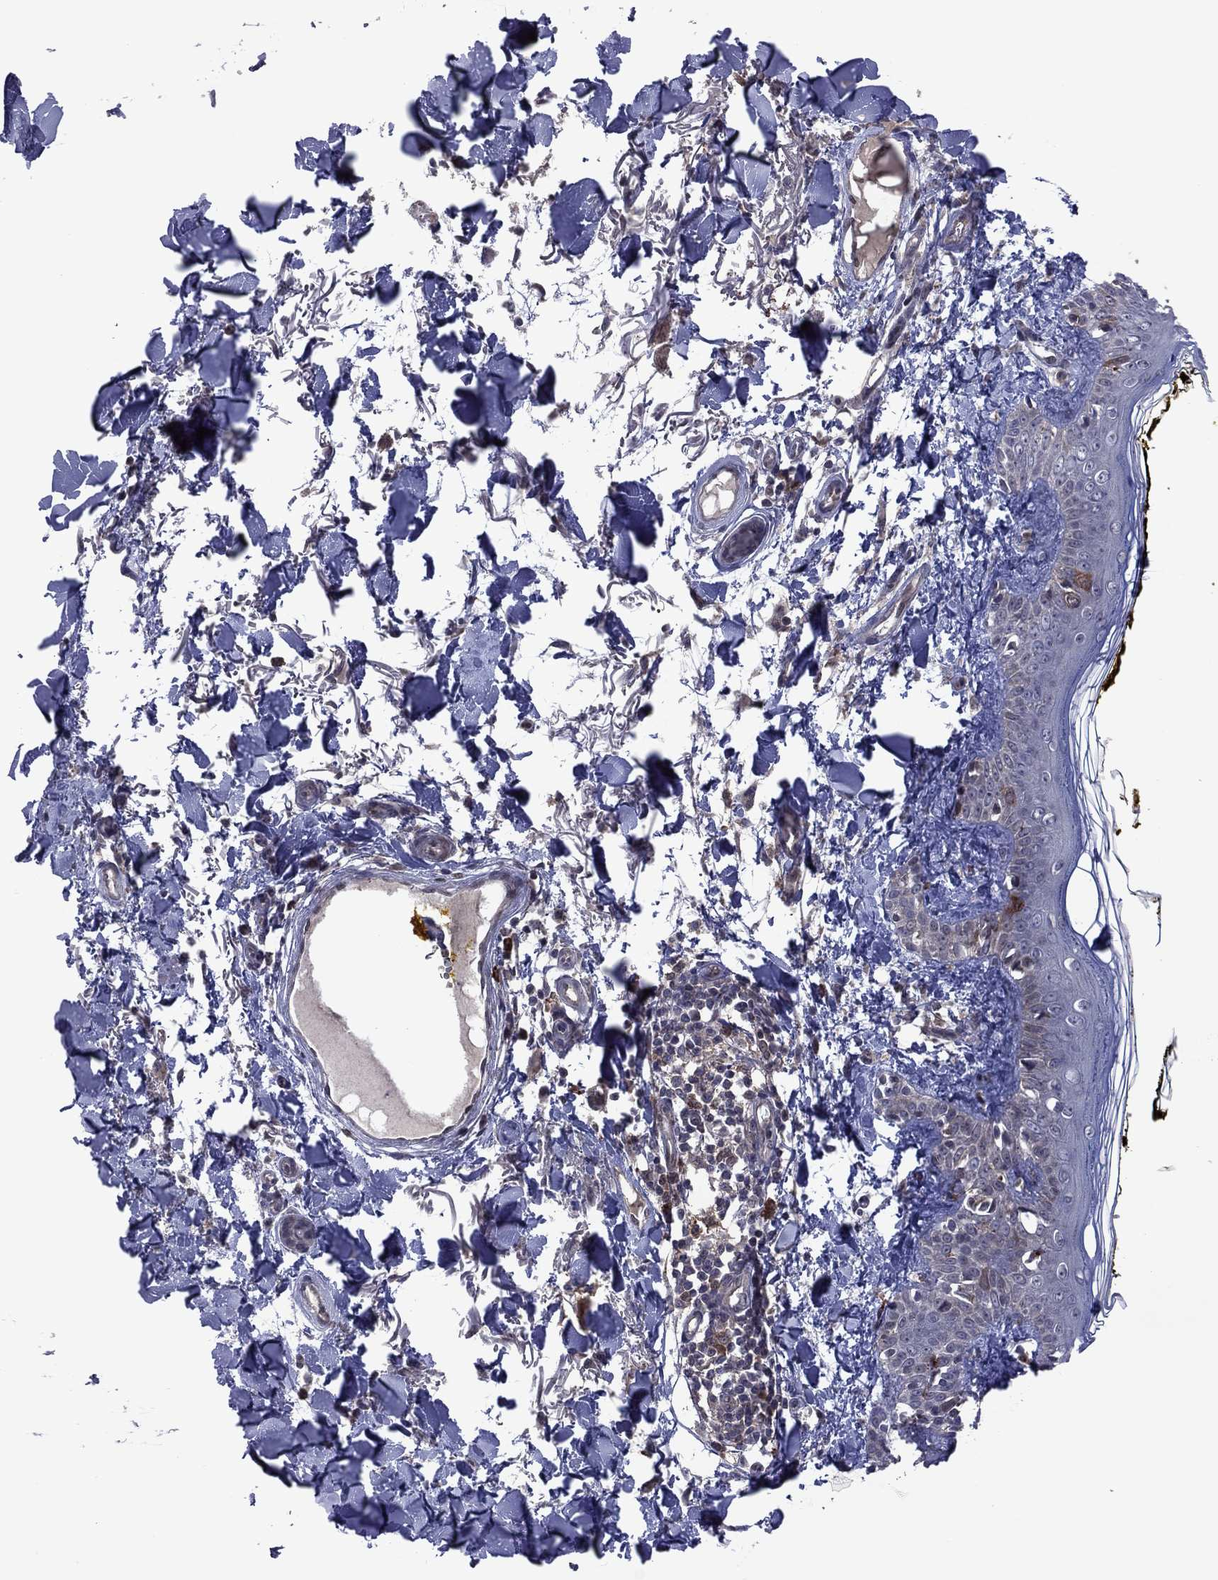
{"staining": {"intensity": "negative", "quantity": "none", "location": "none"}, "tissue": "skin", "cell_type": "Fibroblasts", "image_type": "normal", "snomed": [{"axis": "morphology", "description": "Normal tissue, NOS"}, {"axis": "topography", "description": "Skin"}], "caption": "Fibroblasts are negative for protein expression in normal human skin. (Stains: DAB (3,3'-diaminobenzidine) immunohistochemistry with hematoxylin counter stain, Microscopy: brightfield microscopy at high magnification).", "gene": "GPAA1", "patient": {"sex": "male", "age": 76}}